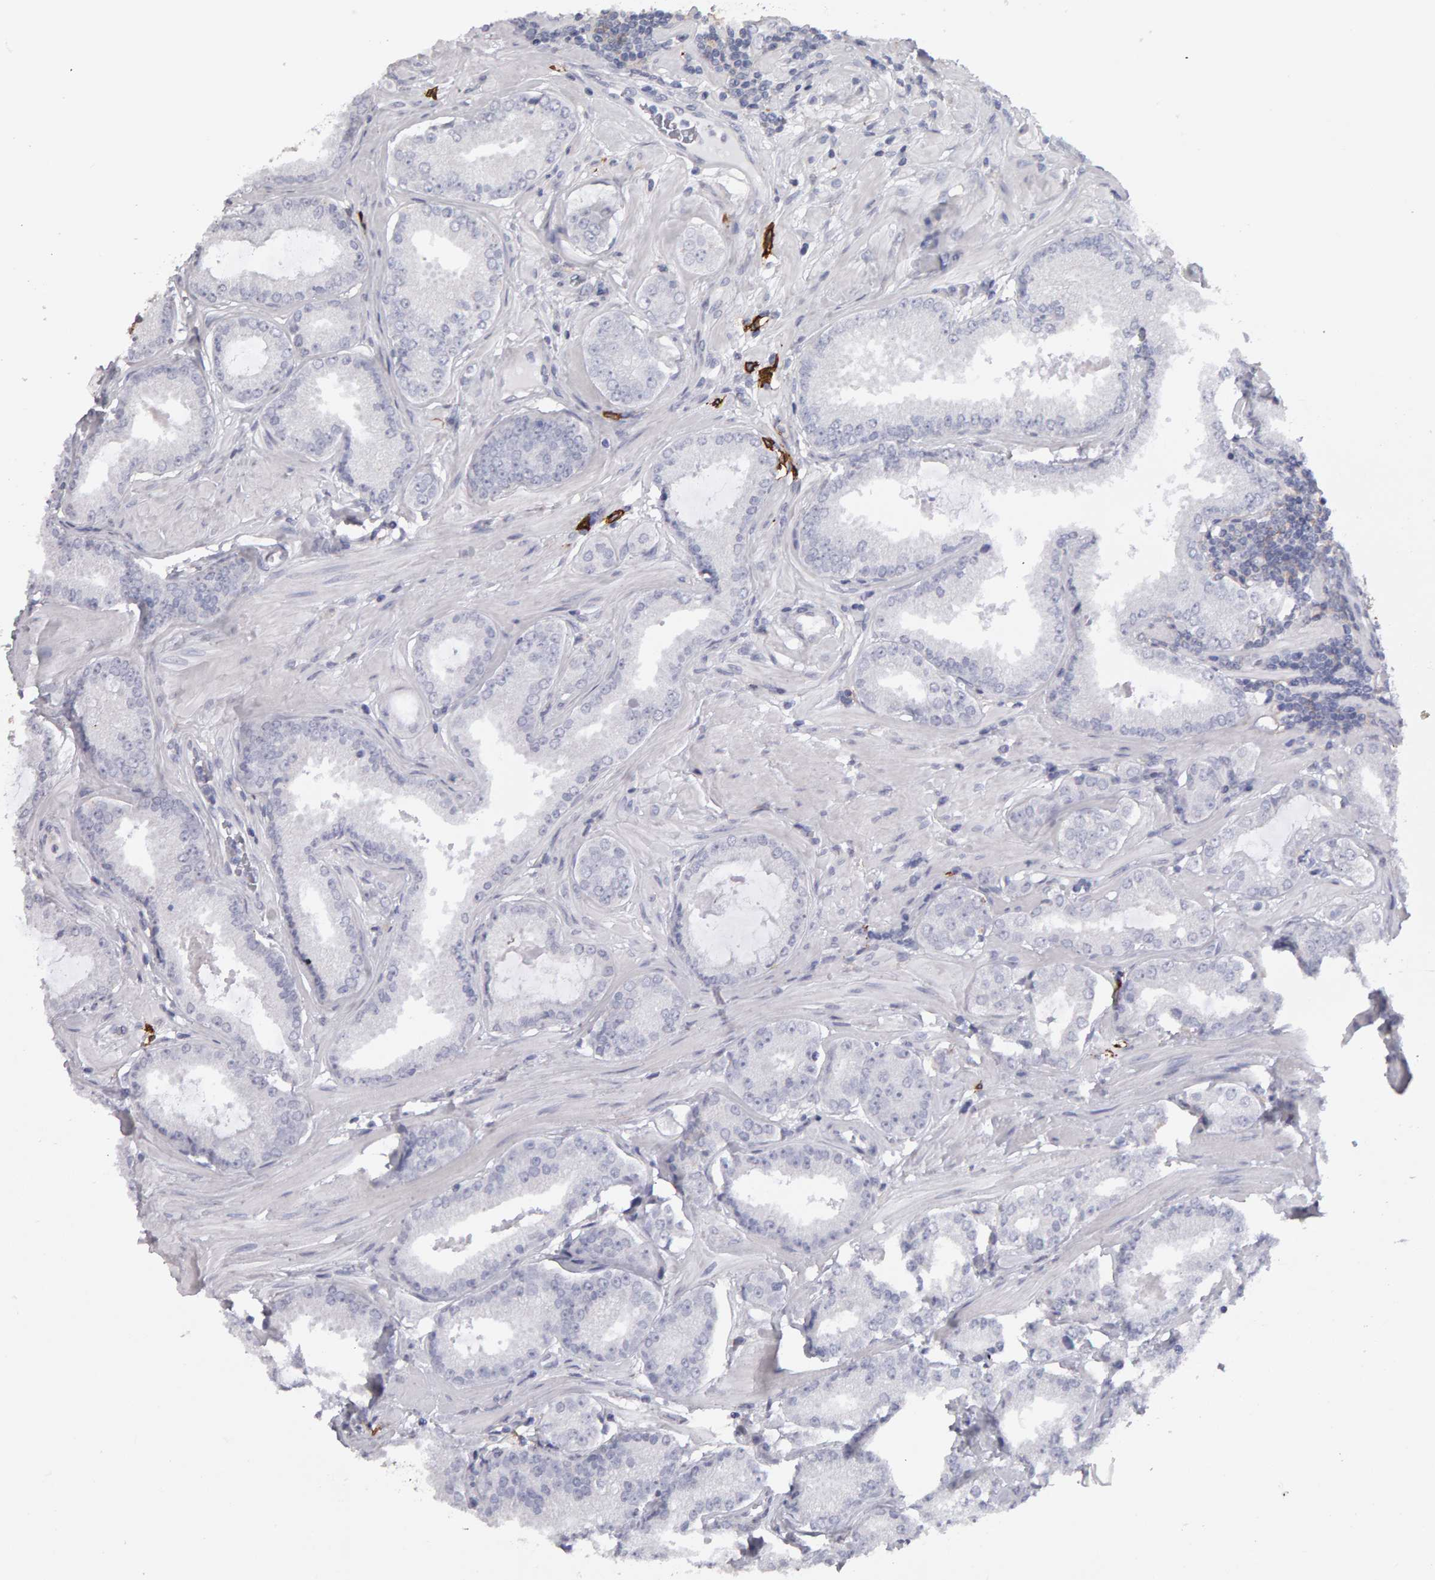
{"staining": {"intensity": "moderate", "quantity": "25%-75%", "location": "cytoplasmic/membranous"}, "tissue": "prostate cancer", "cell_type": "Tumor cells", "image_type": "cancer", "snomed": [{"axis": "morphology", "description": "Adenocarcinoma, Low grade"}, {"axis": "topography", "description": "Prostate"}], "caption": "A medium amount of moderate cytoplasmic/membranous staining is seen in about 25%-75% of tumor cells in prostate cancer (low-grade adenocarcinoma) tissue. Ihc stains the protein of interest in brown and the nuclei are stained blue.", "gene": "CD38", "patient": {"sex": "male", "age": 62}}